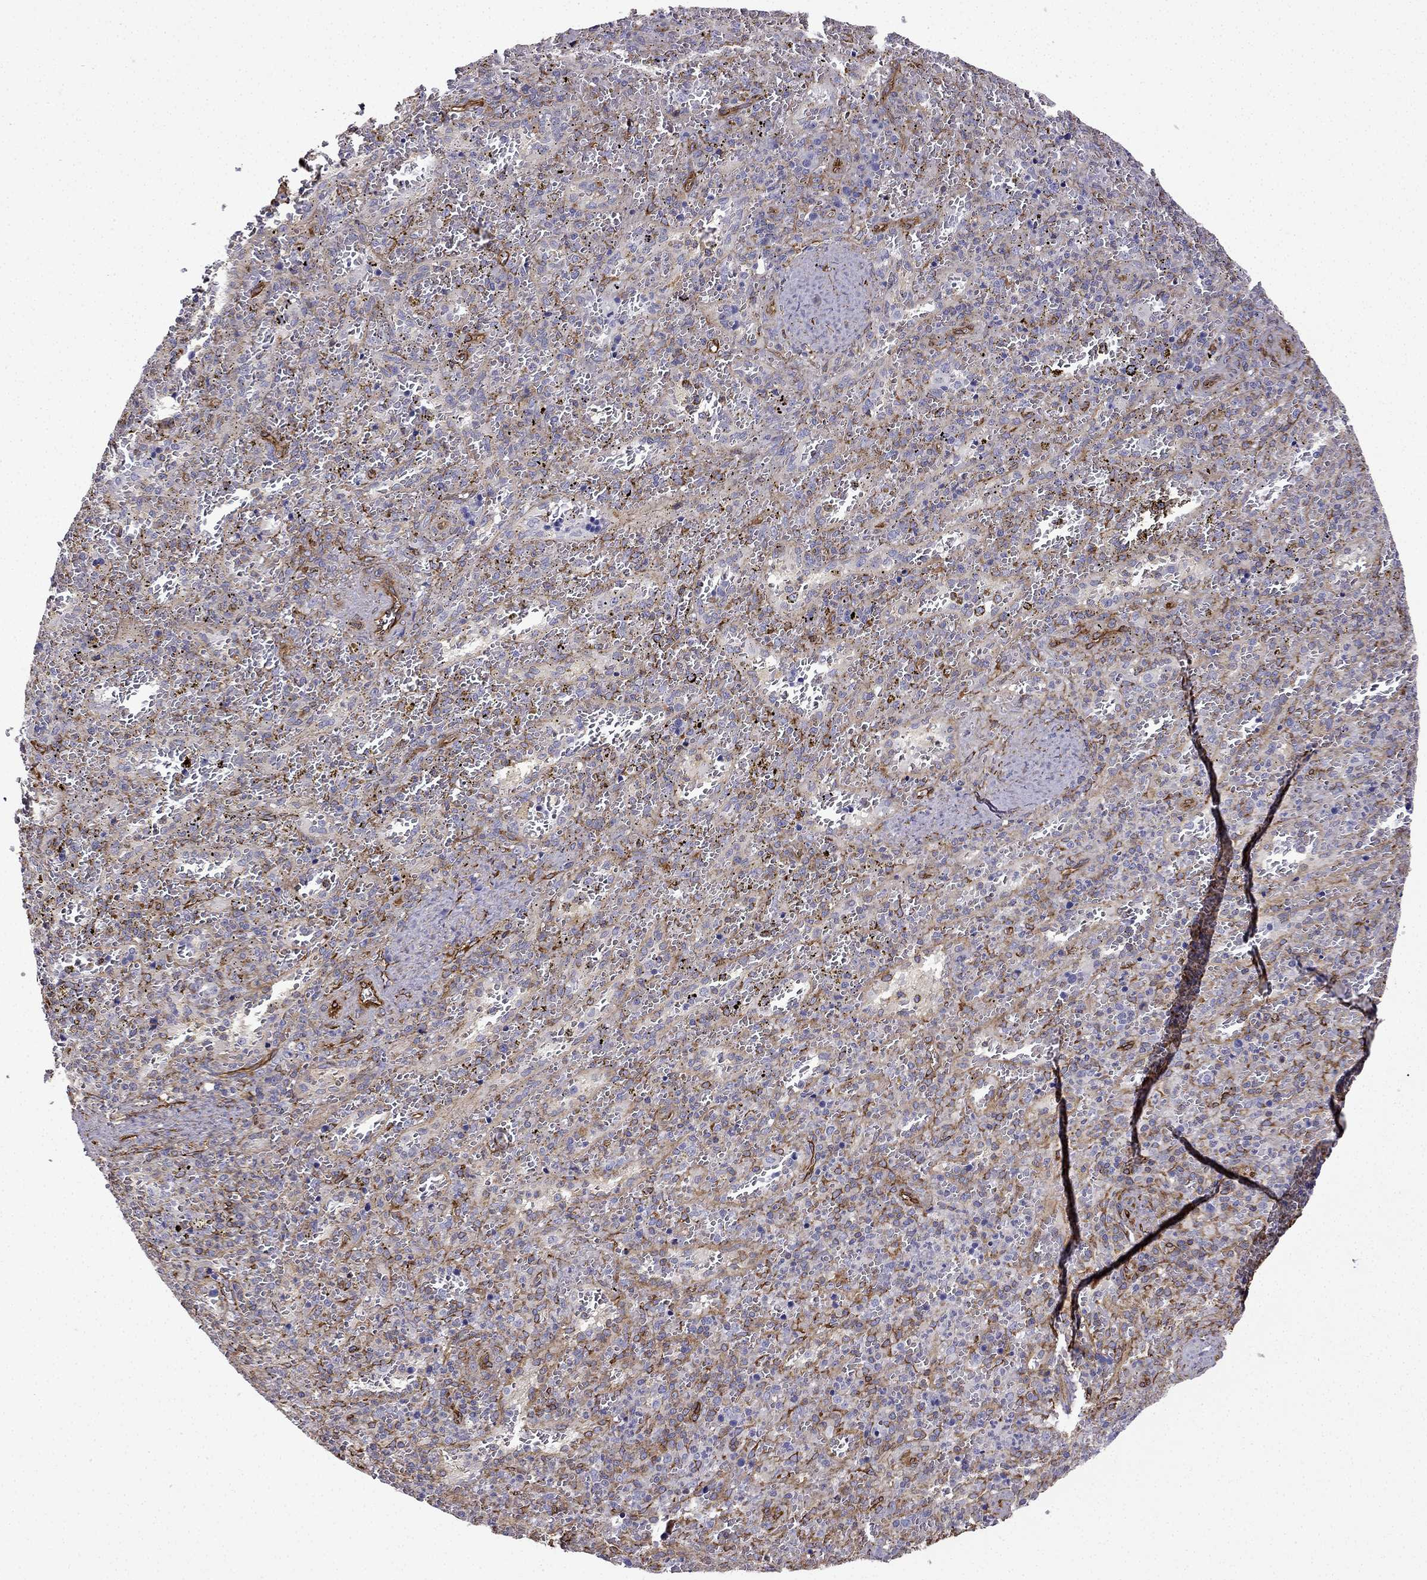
{"staining": {"intensity": "moderate", "quantity": "<25%", "location": "cytoplasmic/membranous"}, "tissue": "spleen", "cell_type": "Cells in red pulp", "image_type": "normal", "snomed": [{"axis": "morphology", "description": "Normal tissue, NOS"}, {"axis": "topography", "description": "Spleen"}], "caption": "IHC photomicrograph of unremarkable spleen: spleen stained using IHC exhibits low levels of moderate protein expression localized specifically in the cytoplasmic/membranous of cells in red pulp, appearing as a cytoplasmic/membranous brown color.", "gene": "MAP4", "patient": {"sex": "female", "age": 50}}